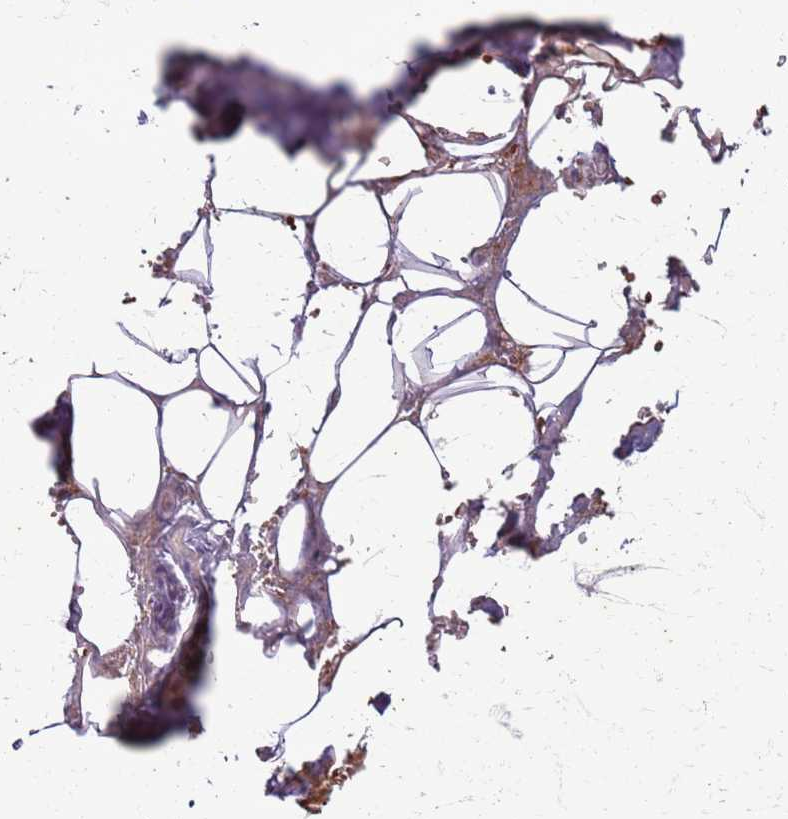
{"staining": {"intensity": "negative", "quantity": "none", "location": "none"}, "tissue": "adipose tissue", "cell_type": "Adipocytes", "image_type": "normal", "snomed": [{"axis": "morphology", "description": "Normal tissue, NOS"}, {"axis": "topography", "description": "Salivary gland"}, {"axis": "topography", "description": "Peripheral nerve tissue"}], "caption": "A high-resolution micrograph shows immunohistochemistry staining of normal adipose tissue, which reveals no significant expression in adipocytes.", "gene": "METTL25B", "patient": {"sex": "male", "age": 38}}